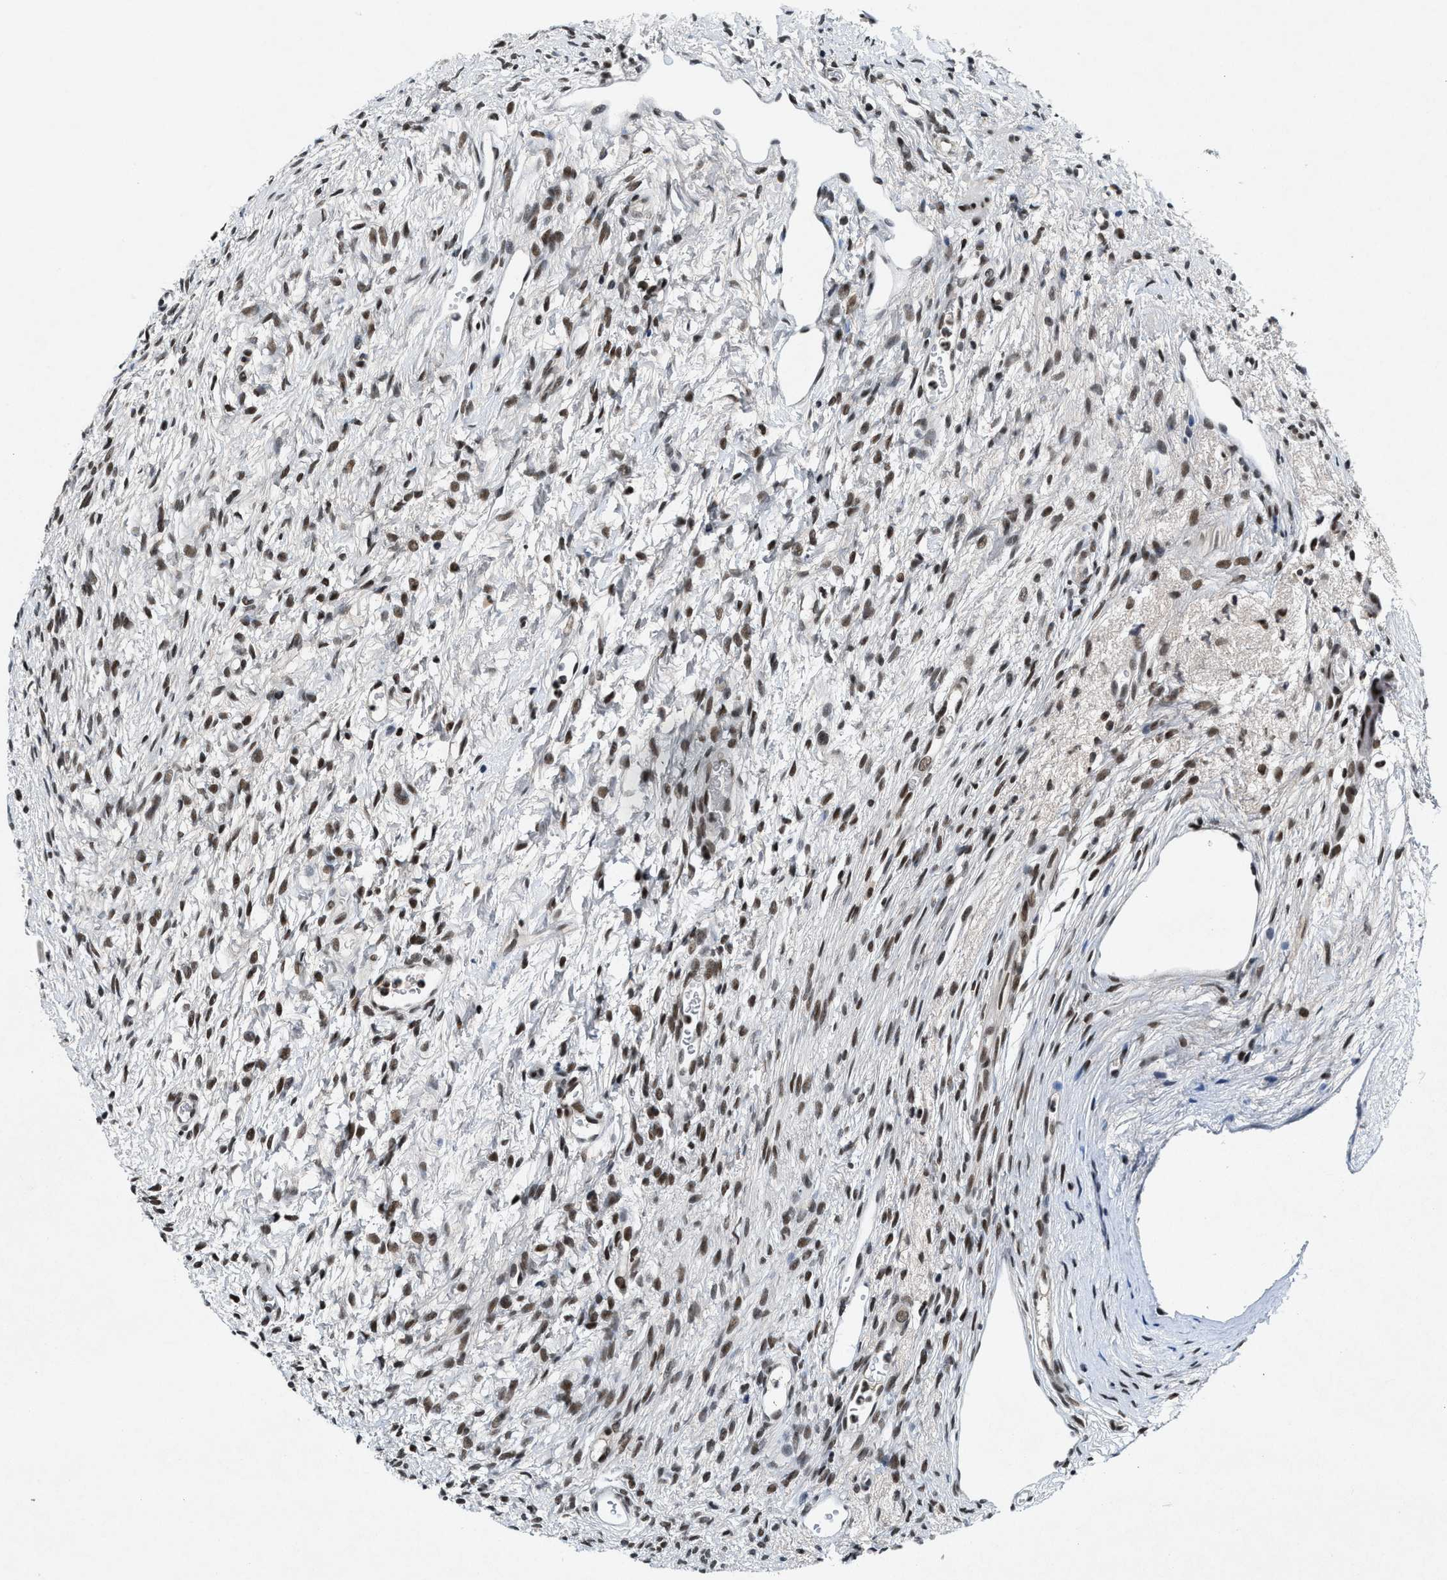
{"staining": {"intensity": "moderate", "quantity": "25%-75%", "location": "cytoplasmic/membranous,nuclear"}, "tissue": "ovary", "cell_type": "Follicle cells", "image_type": "normal", "snomed": [{"axis": "morphology", "description": "Normal tissue, NOS"}, {"axis": "topography", "description": "Ovary"}], "caption": "A high-resolution image shows IHC staining of unremarkable ovary, which reveals moderate cytoplasmic/membranous,nuclear staining in approximately 25%-75% of follicle cells. (Stains: DAB (3,3'-diaminobenzidine) in brown, nuclei in blue, Microscopy: brightfield microscopy at high magnification).", "gene": "NCOA1", "patient": {"sex": "female", "age": 33}}